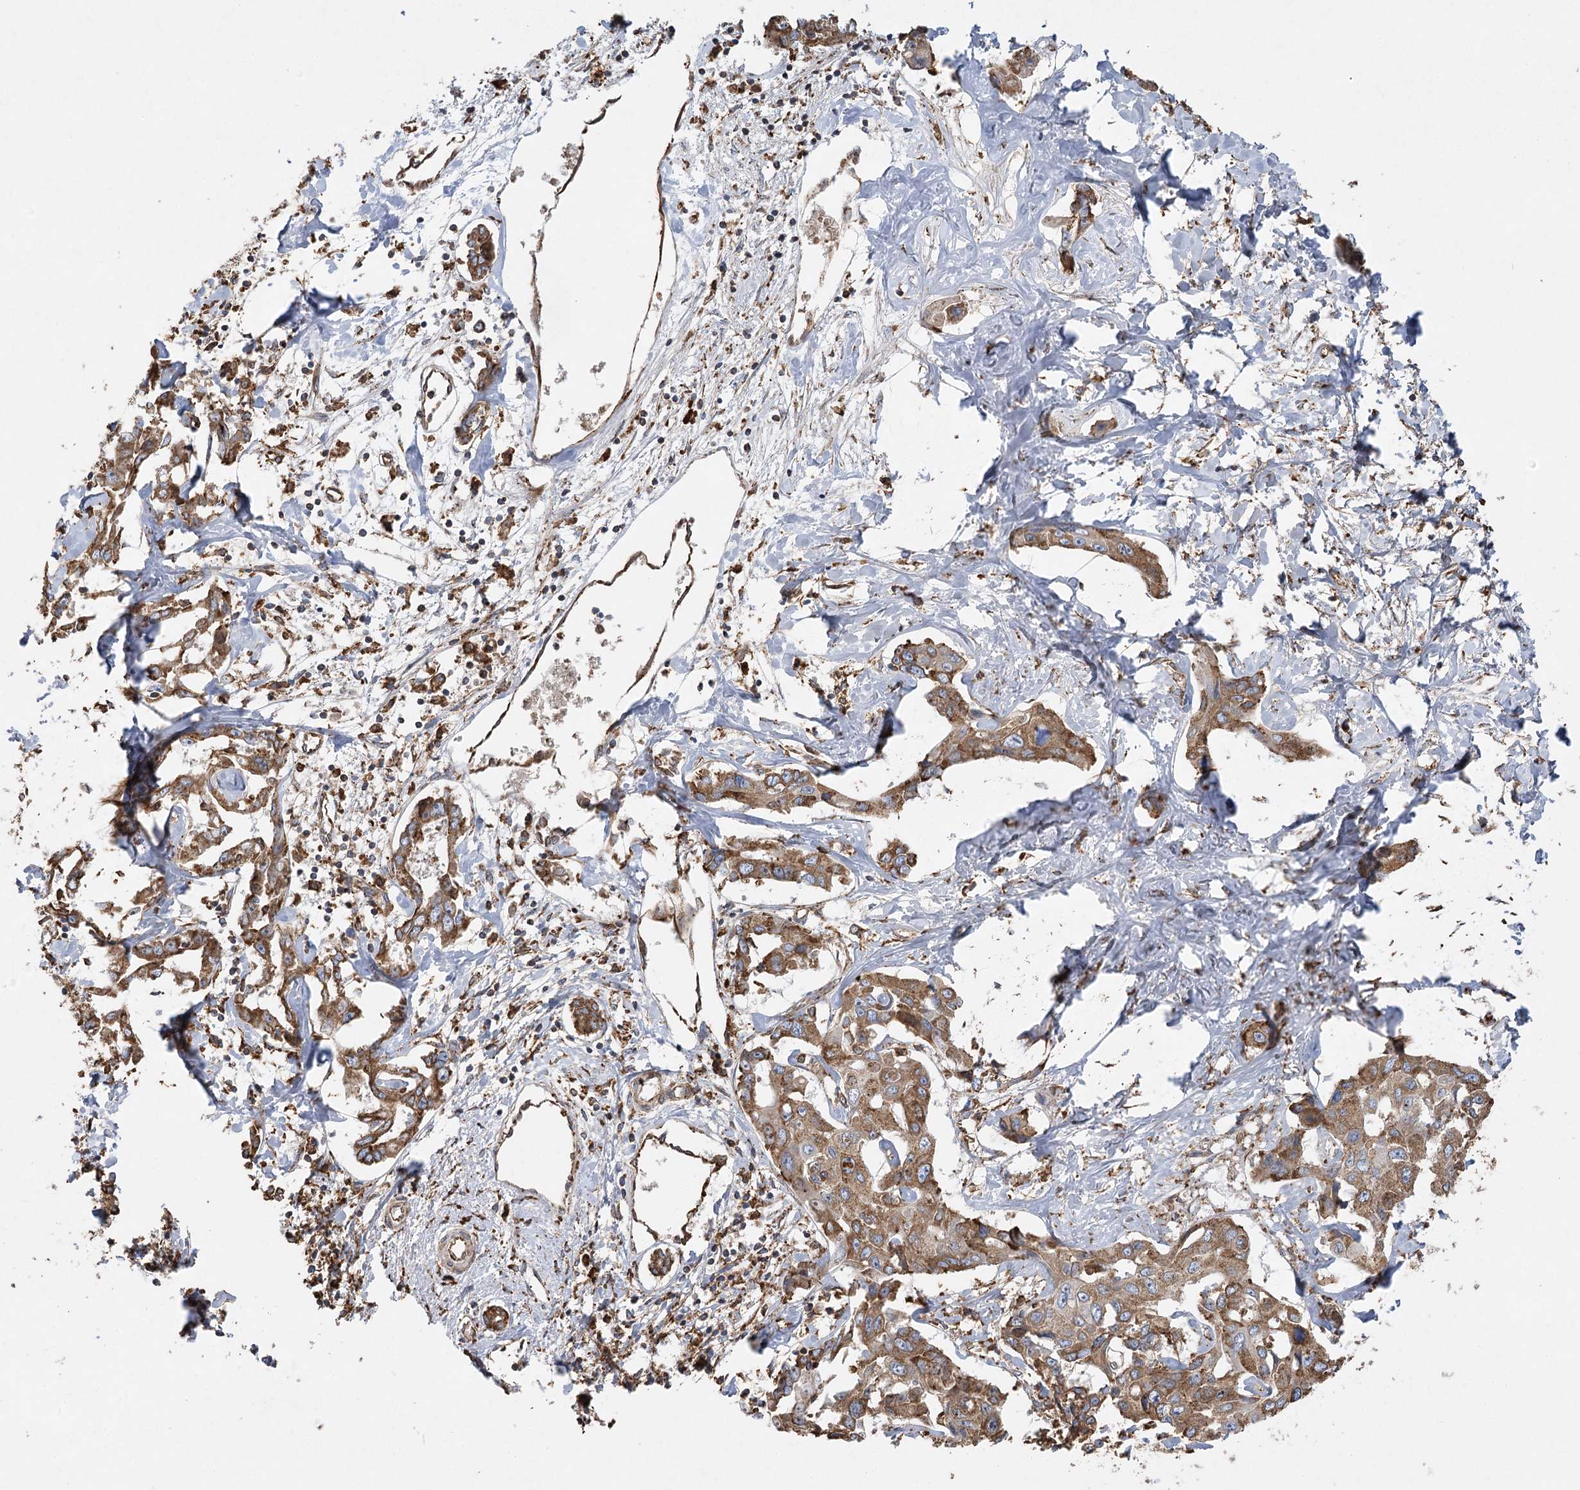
{"staining": {"intensity": "moderate", "quantity": ">75%", "location": "cytoplasmic/membranous"}, "tissue": "liver cancer", "cell_type": "Tumor cells", "image_type": "cancer", "snomed": [{"axis": "morphology", "description": "Cholangiocarcinoma"}, {"axis": "topography", "description": "Liver"}], "caption": "Tumor cells reveal medium levels of moderate cytoplasmic/membranous staining in approximately >75% of cells in liver cholangiocarcinoma. The protein of interest is stained brown, and the nuclei are stained in blue (DAB (3,3'-diaminobenzidine) IHC with brightfield microscopy, high magnification).", "gene": "ACAP2", "patient": {"sex": "male", "age": 59}}